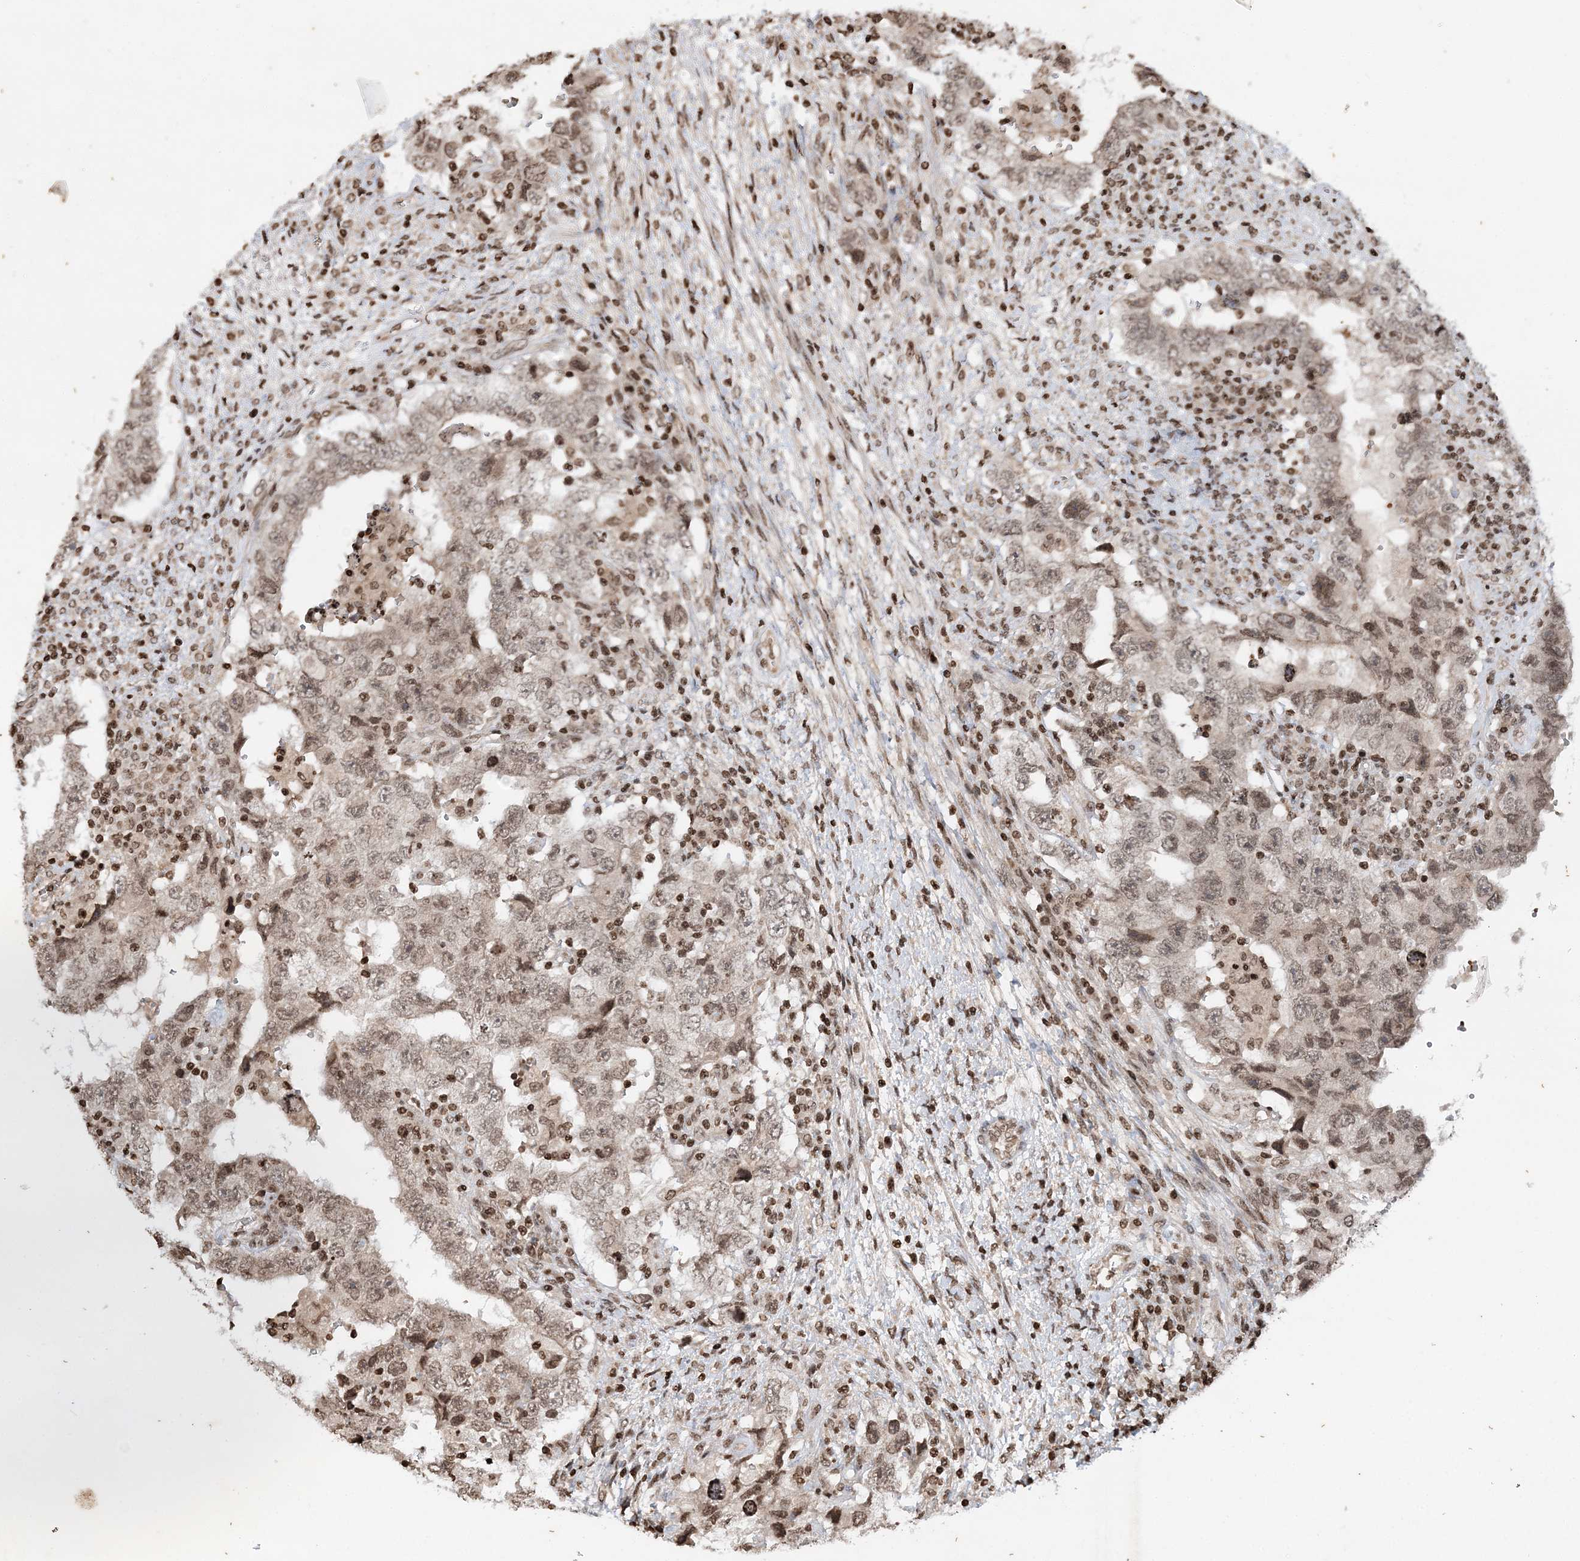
{"staining": {"intensity": "weak", "quantity": "25%-75%", "location": "nuclear"}, "tissue": "testis cancer", "cell_type": "Tumor cells", "image_type": "cancer", "snomed": [{"axis": "morphology", "description": "Carcinoma, Embryonal, NOS"}, {"axis": "topography", "description": "Testis"}], "caption": "Embryonal carcinoma (testis) was stained to show a protein in brown. There is low levels of weak nuclear expression in approximately 25%-75% of tumor cells.", "gene": "NEDD9", "patient": {"sex": "male", "age": 26}}